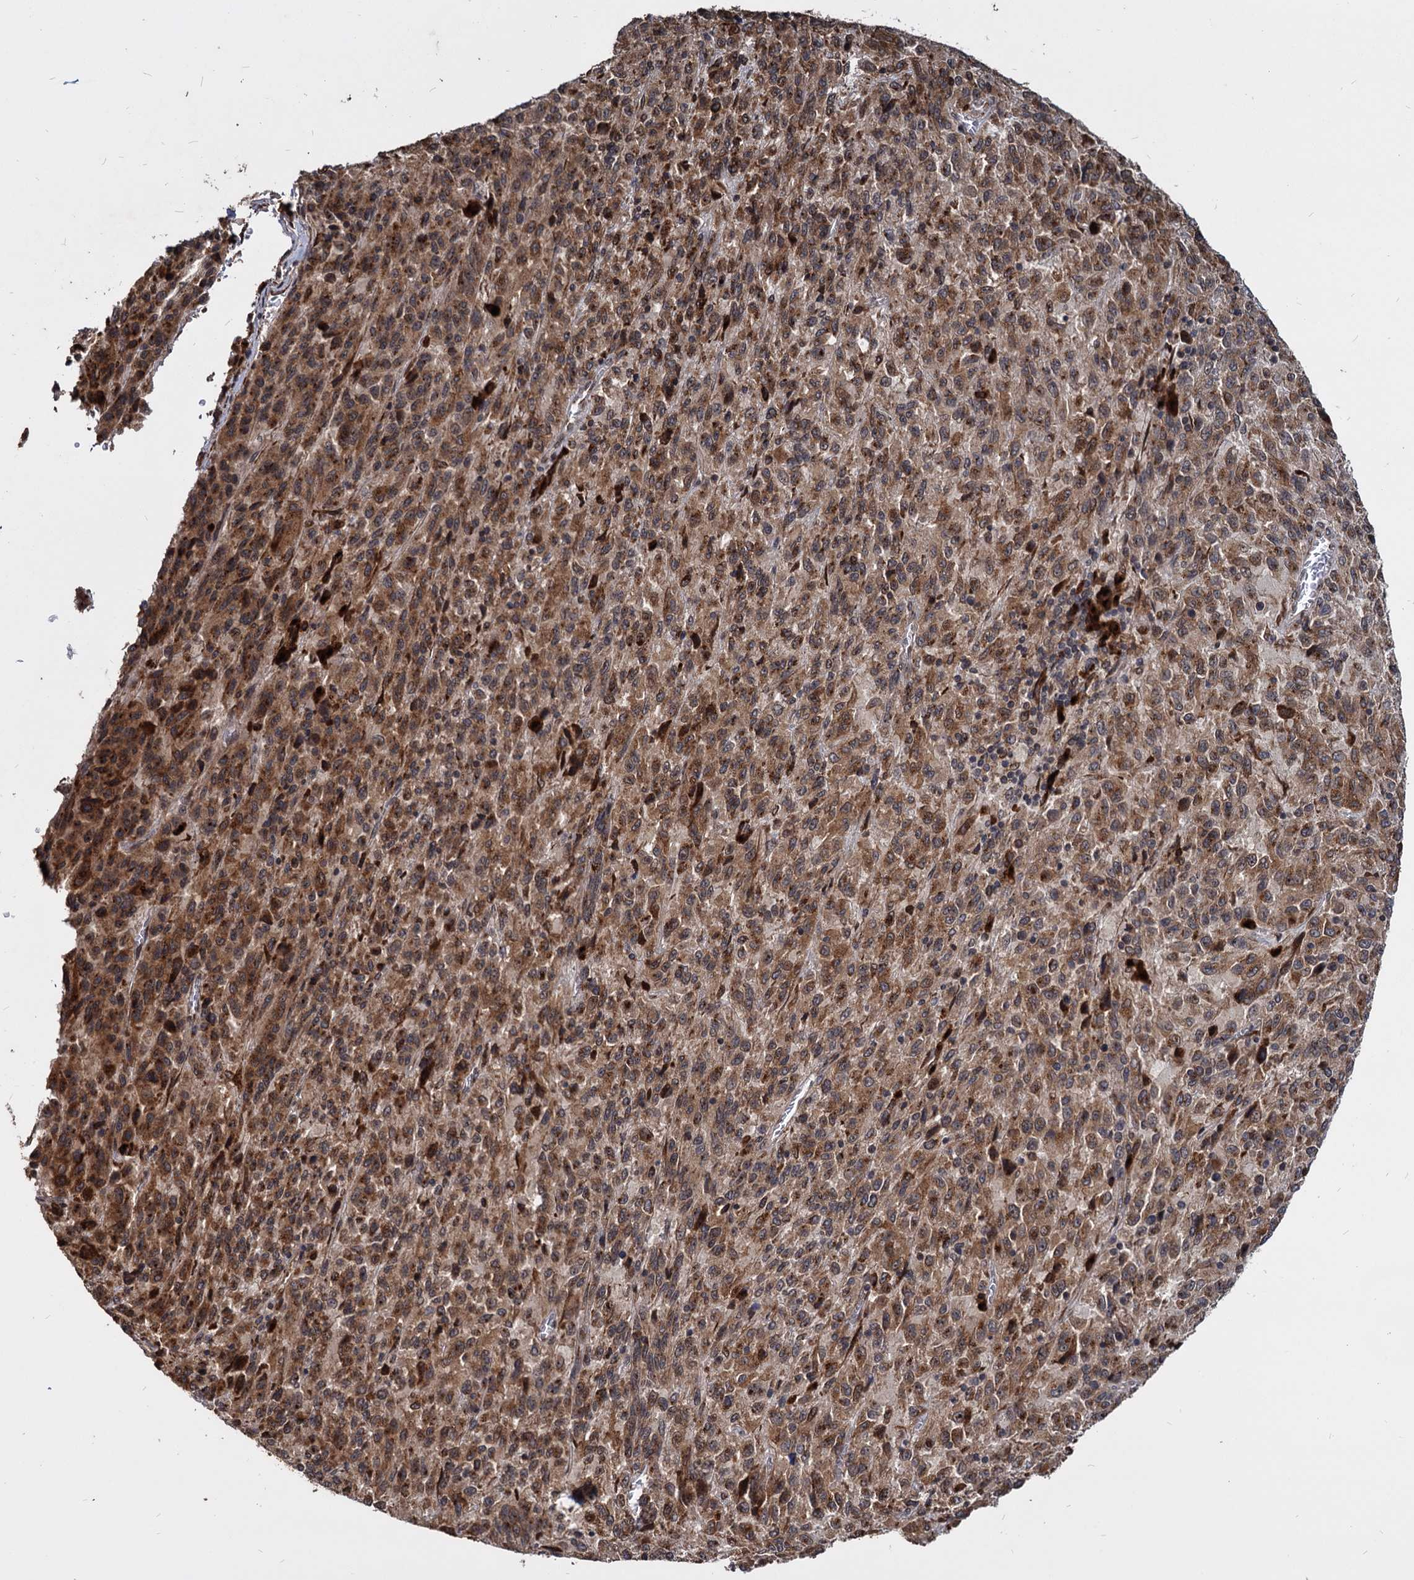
{"staining": {"intensity": "moderate", "quantity": ">75%", "location": "cytoplasmic/membranous"}, "tissue": "melanoma", "cell_type": "Tumor cells", "image_type": "cancer", "snomed": [{"axis": "morphology", "description": "Malignant melanoma, Metastatic site"}, {"axis": "topography", "description": "Lung"}], "caption": "Moderate cytoplasmic/membranous staining is present in about >75% of tumor cells in malignant melanoma (metastatic site).", "gene": "SAAL1", "patient": {"sex": "male", "age": 64}}